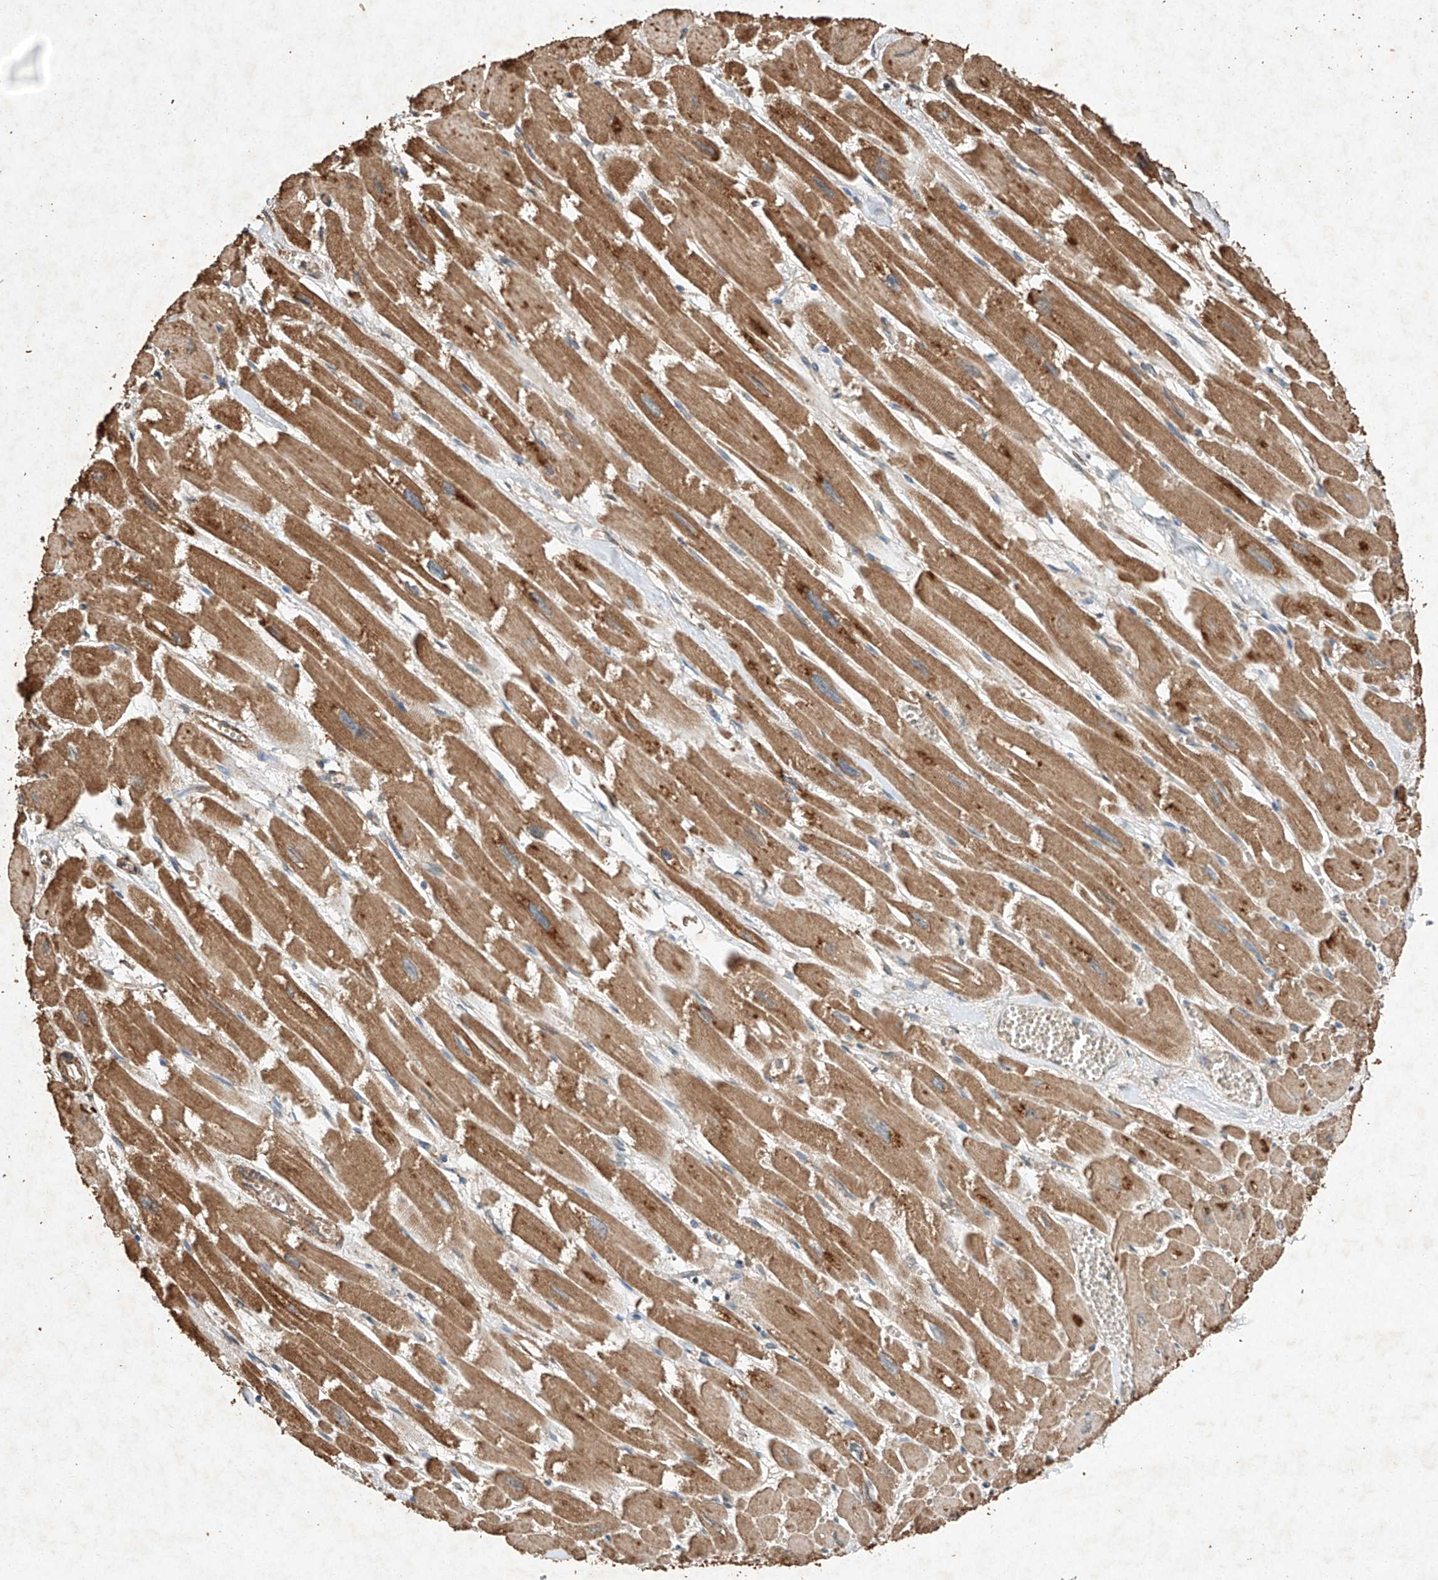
{"staining": {"intensity": "moderate", "quantity": ">75%", "location": "cytoplasmic/membranous"}, "tissue": "heart muscle", "cell_type": "Cardiomyocytes", "image_type": "normal", "snomed": [{"axis": "morphology", "description": "Normal tissue, NOS"}, {"axis": "topography", "description": "Heart"}], "caption": "Normal heart muscle shows moderate cytoplasmic/membranous staining in about >75% of cardiomyocytes (DAB IHC, brown staining for protein, blue staining for nuclei)..", "gene": "STK3", "patient": {"sex": "male", "age": 54}}